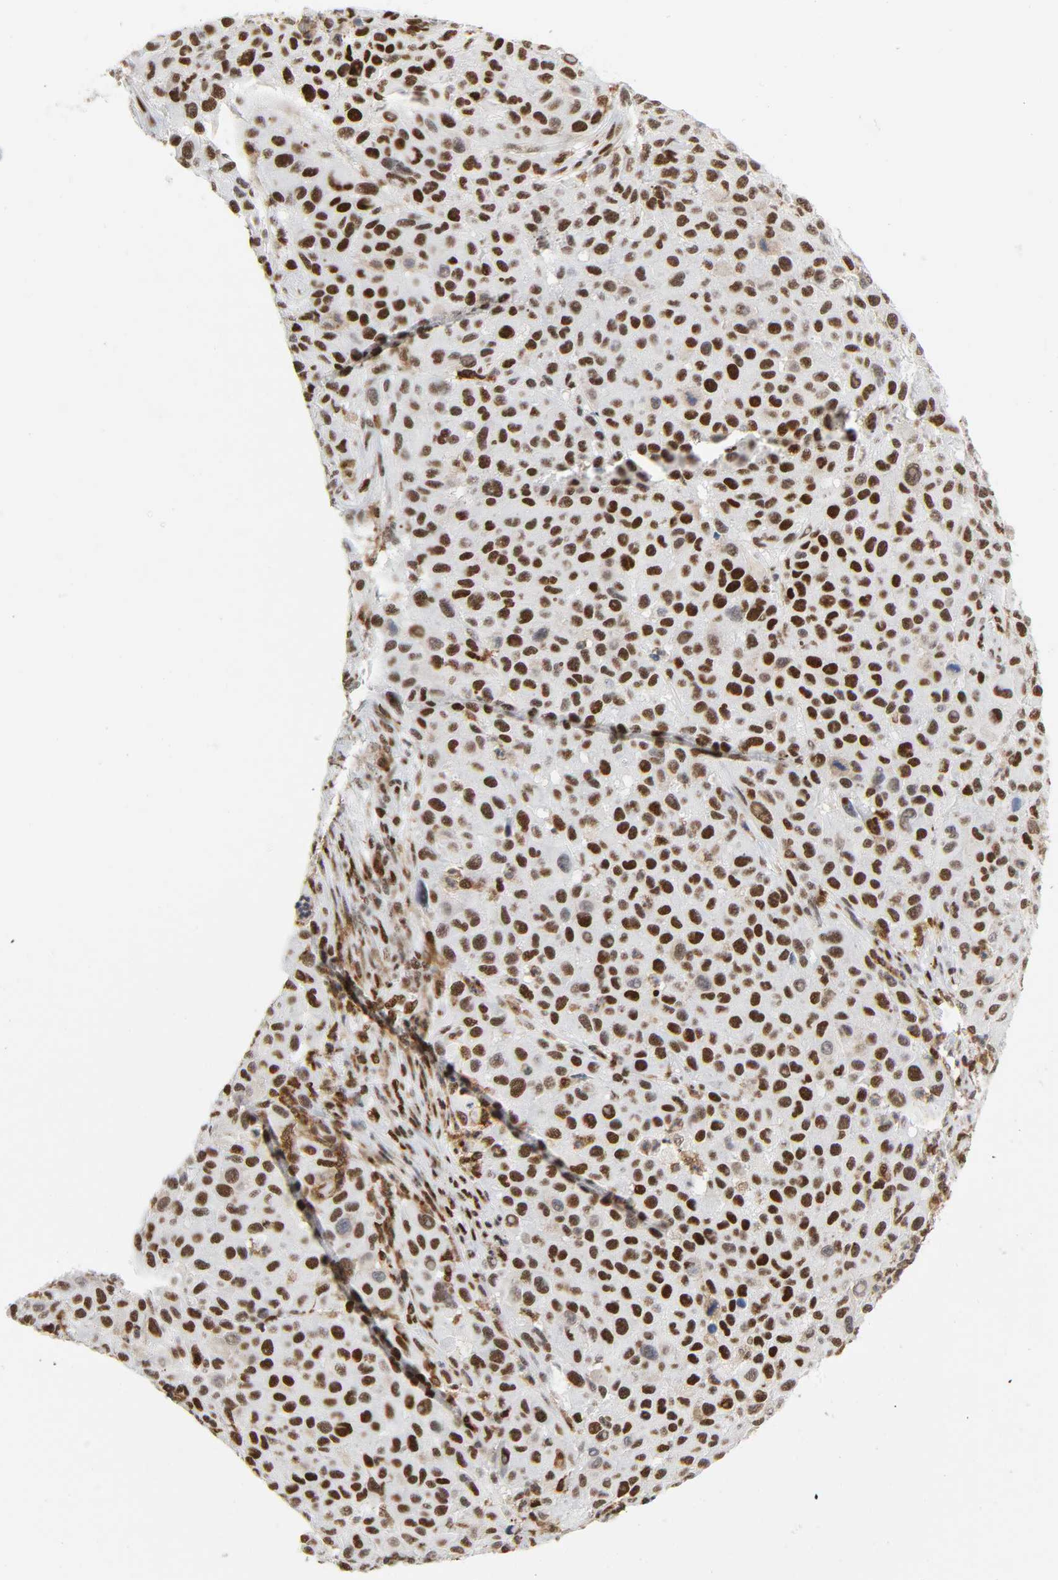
{"staining": {"intensity": "strong", "quantity": ">75%", "location": "nuclear"}, "tissue": "melanoma", "cell_type": "Tumor cells", "image_type": "cancer", "snomed": [{"axis": "morphology", "description": "Malignant melanoma, Metastatic site"}, {"axis": "topography", "description": "Lymph node"}], "caption": "Malignant melanoma (metastatic site) stained with a protein marker displays strong staining in tumor cells.", "gene": "WAS", "patient": {"sex": "male", "age": 61}}